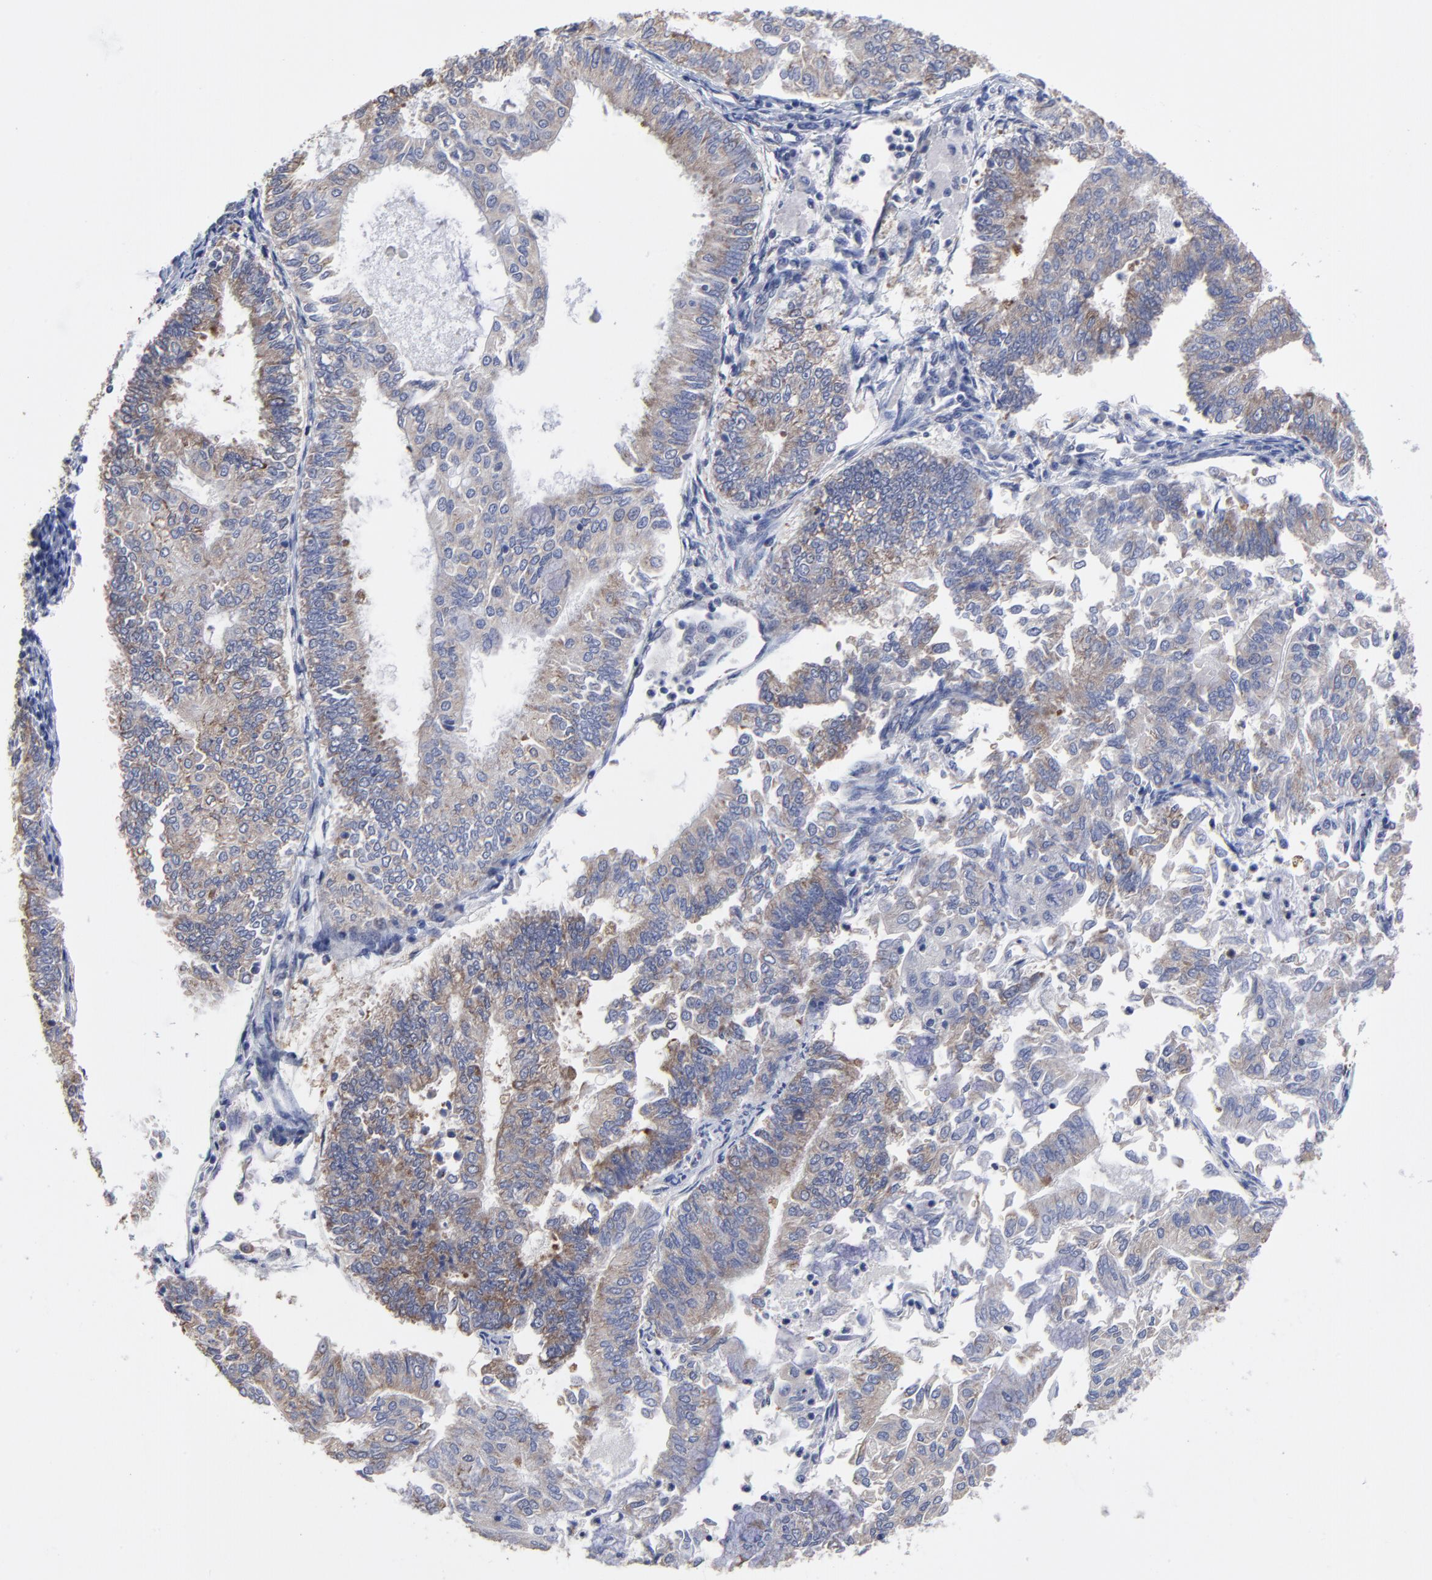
{"staining": {"intensity": "weak", "quantity": "25%-75%", "location": "cytoplasmic/membranous"}, "tissue": "endometrial cancer", "cell_type": "Tumor cells", "image_type": "cancer", "snomed": [{"axis": "morphology", "description": "Adenocarcinoma, NOS"}, {"axis": "topography", "description": "Endometrium"}], "caption": "Immunohistochemical staining of human adenocarcinoma (endometrial) demonstrates low levels of weak cytoplasmic/membranous expression in about 25%-75% of tumor cells.", "gene": "CCT2", "patient": {"sex": "female", "age": 59}}